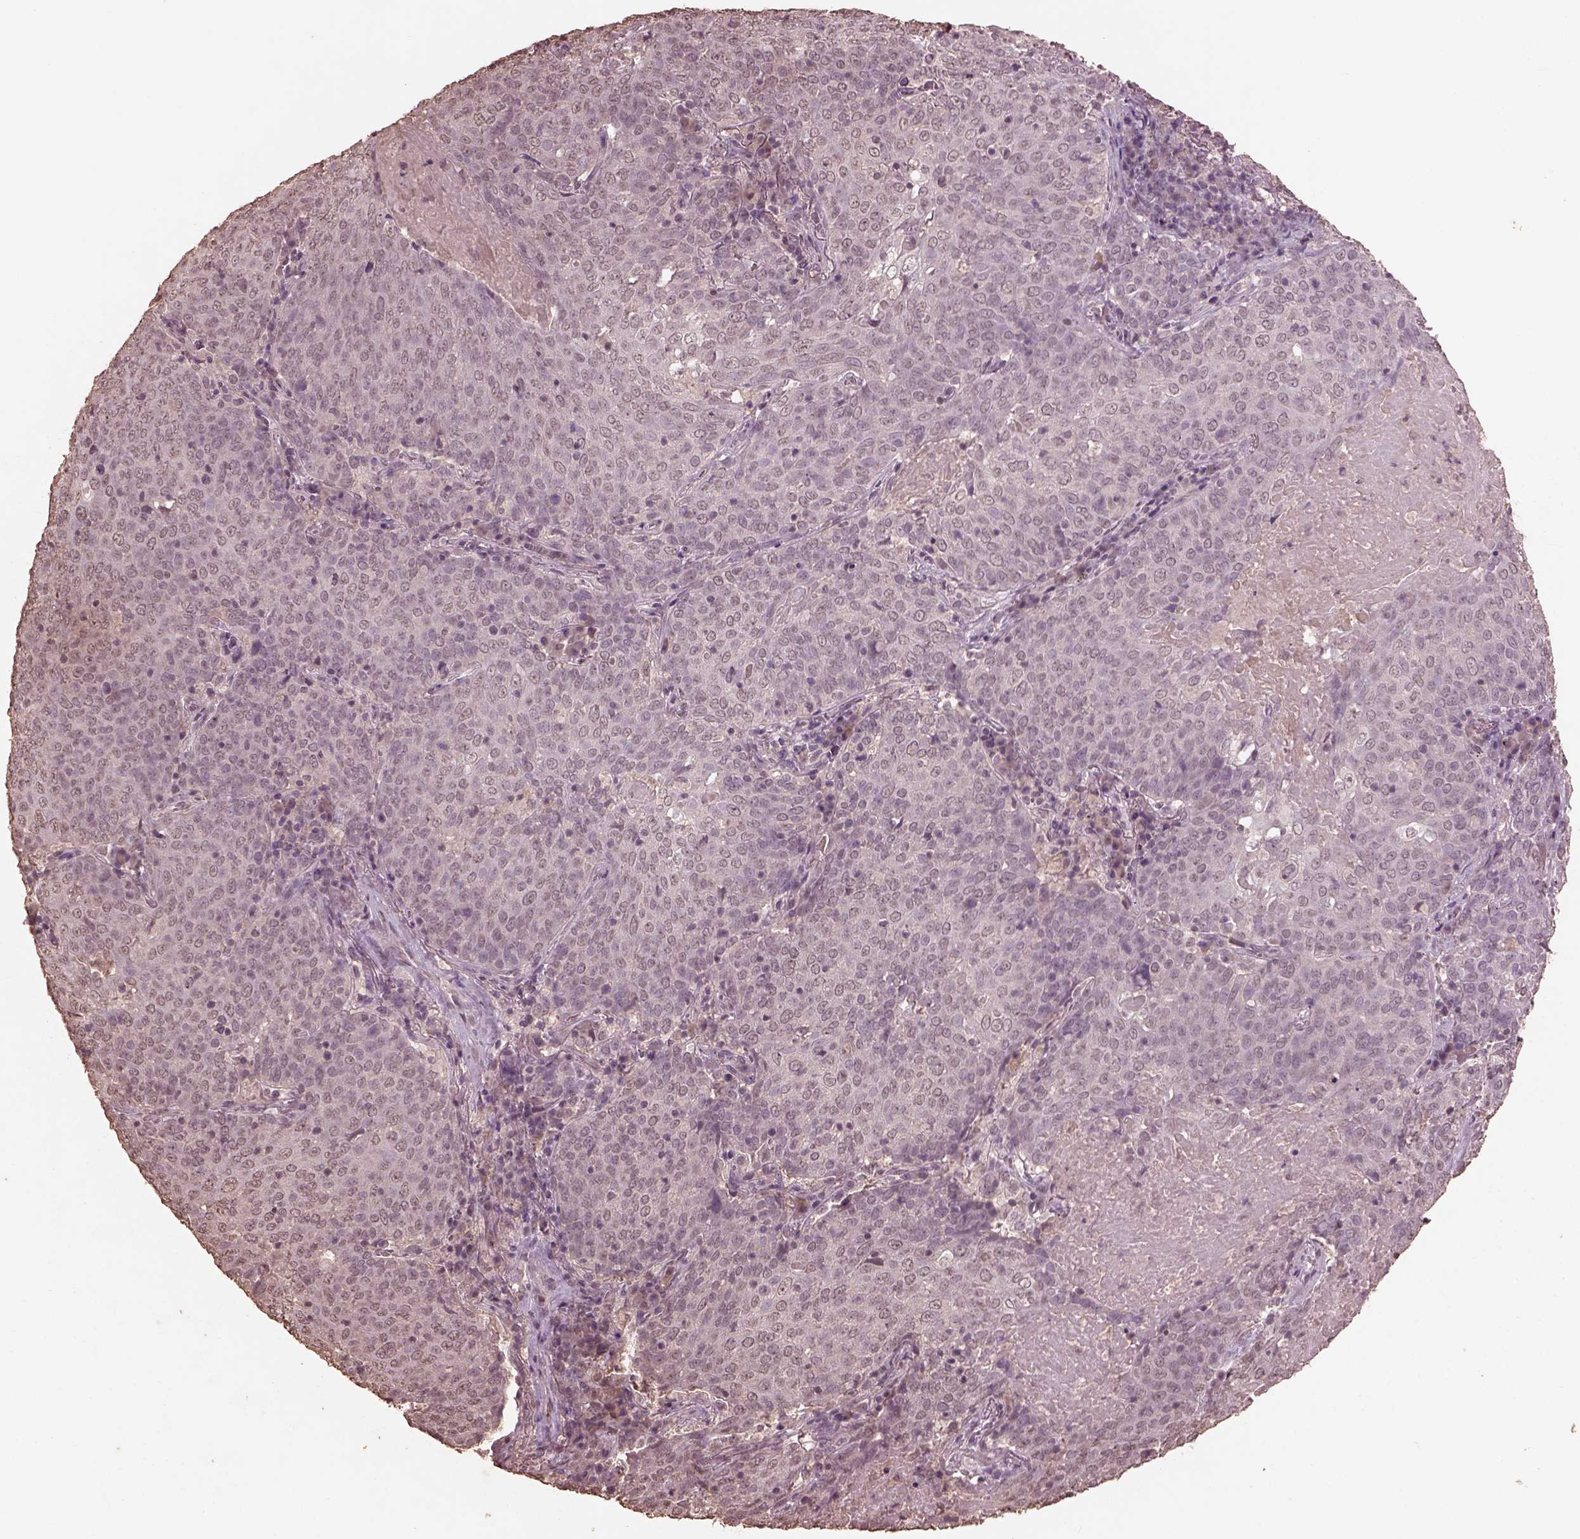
{"staining": {"intensity": "negative", "quantity": "none", "location": "none"}, "tissue": "lung cancer", "cell_type": "Tumor cells", "image_type": "cancer", "snomed": [{"axis": "morphology", "description": "Squamous cell carcinoma, NOS"}, {"axis": "topography", "description": "Lung"}], "caption": "Human lung cancer (squamous cell carcinoma) stained for a protein using IHC exhibits no staining in tumor cells.", "gene": "CPT1C", "patient": {"sex": "male", "age": 82}}